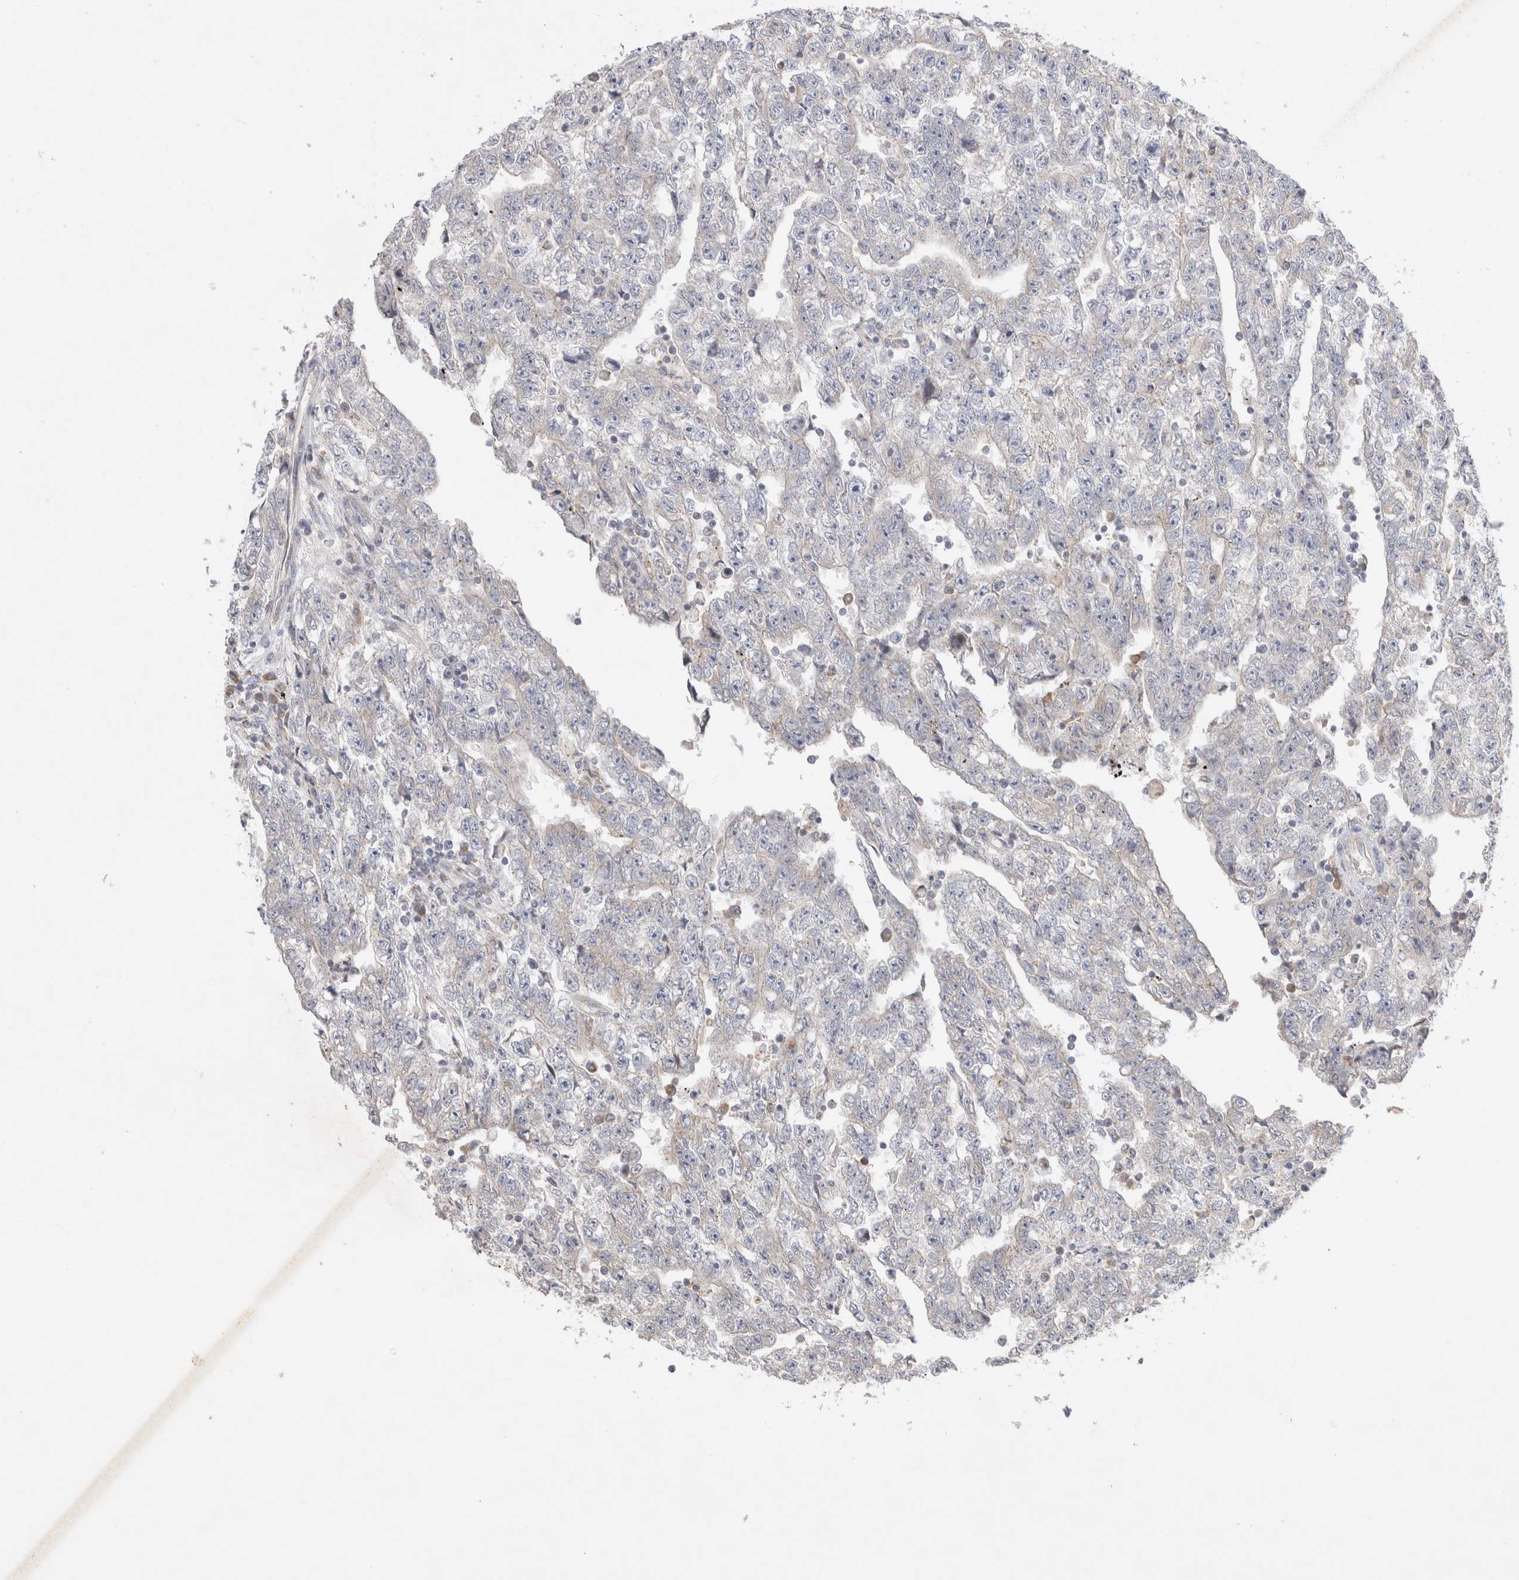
{"staining": {"intensity": "negative", "quantity": "none", "location": "none"}, "tissue": "testis cancer", "cell_type": "Tumor cells", "image_type": "cancer", "snomed": [{"axis": "morphology", "description": "Carcinoma, Embryonal, NOS"}, {"axis": "topography", "description": "Testis"}], "caption": "Immunohistochemistry (IHC) micrograph of neoplastic tissue: testis cancer stained with DAB (3,3'-diaminobenzidine) exhibits no significant protein staining in tumor cells. (Stains: DAB IHC with hematoxylin counter stain, Microscopy: brightfield microscopy at high magnification).", "gene": "NEDD4L", "patient": {"sex": "male", "age": 25}}